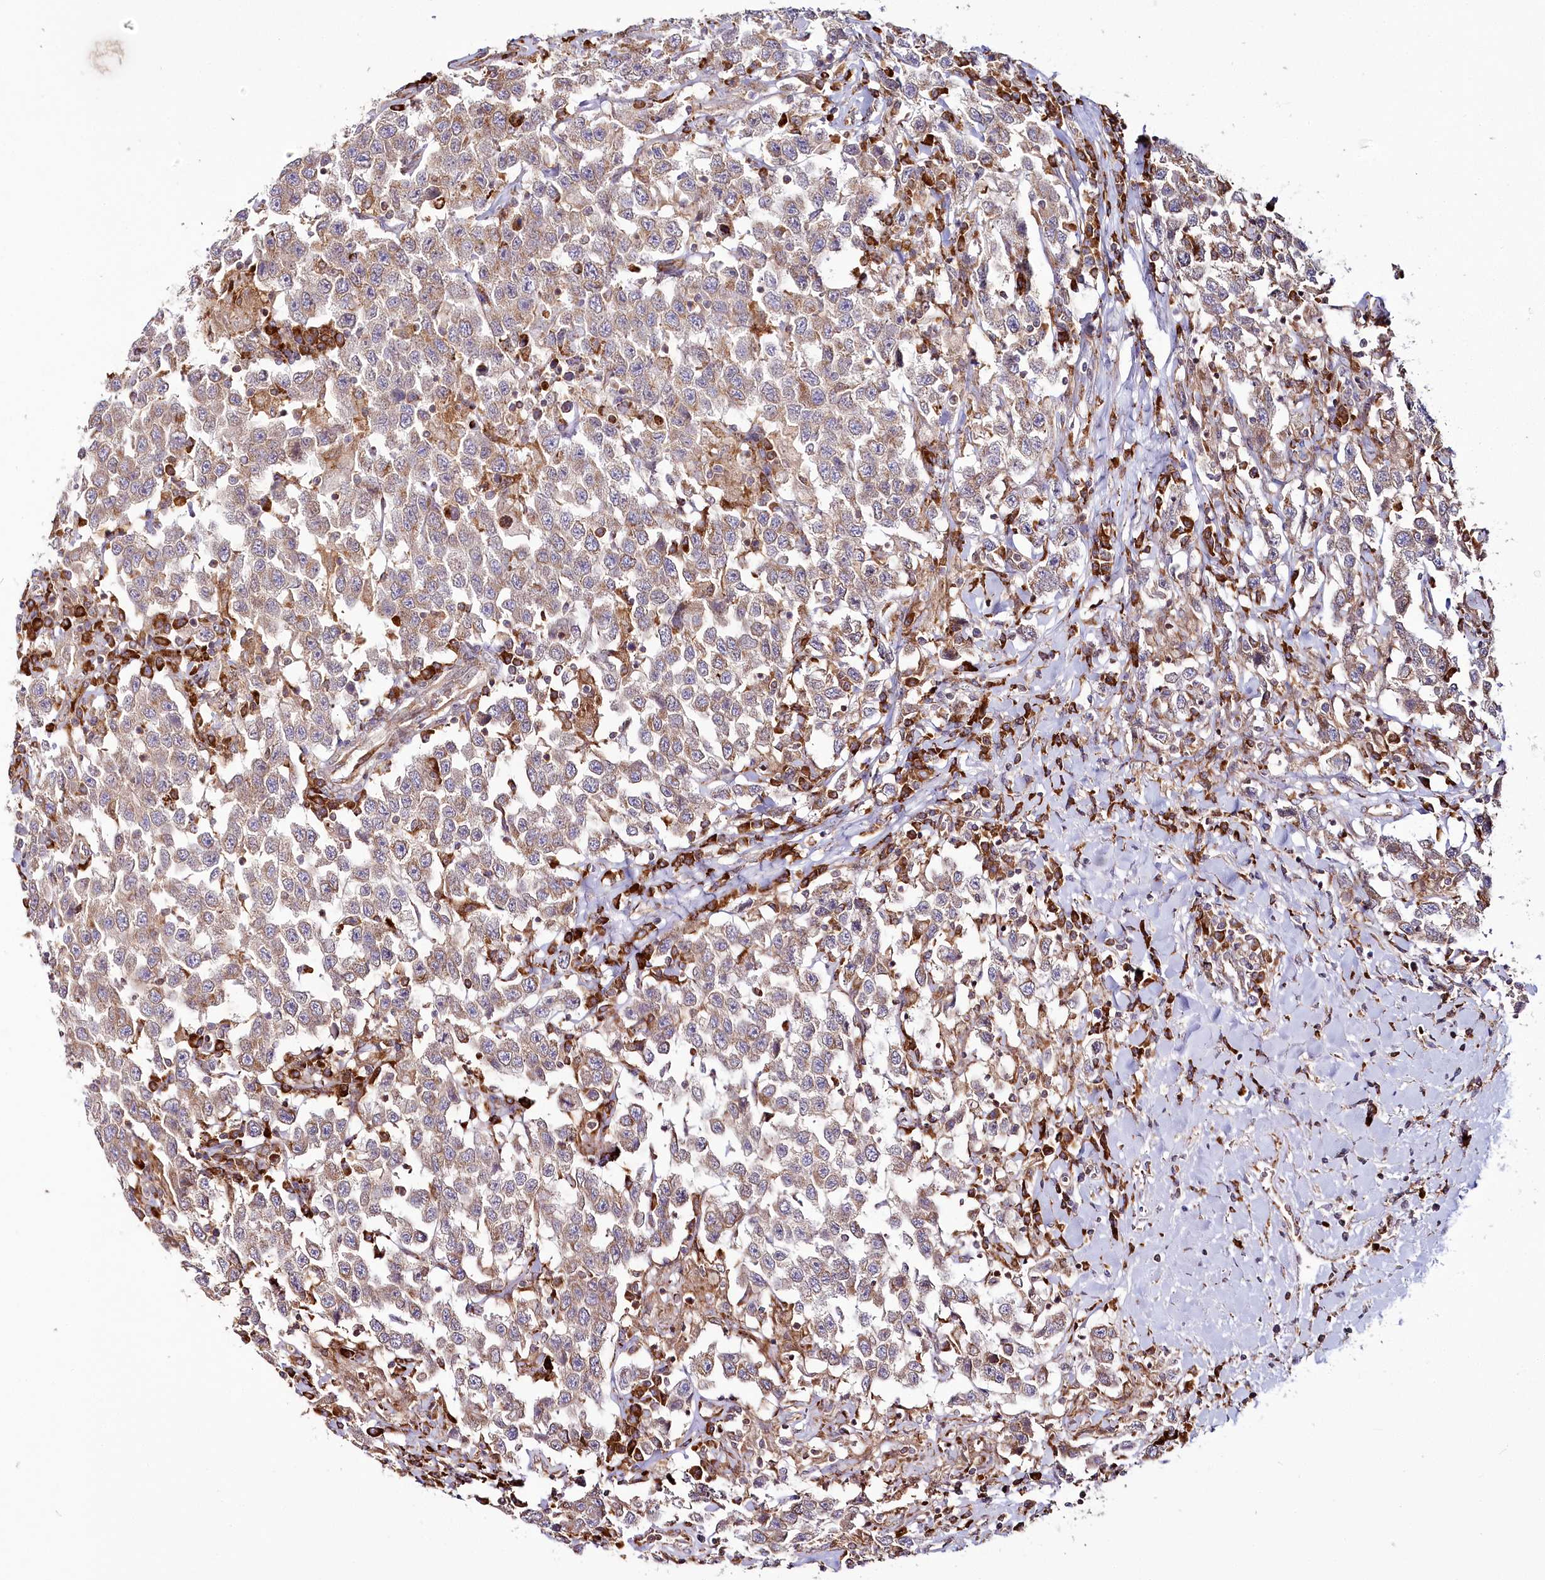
{"staining": {"intensity": "moderate", "quantity": ">75%", "location": "cytoplasmic/membranous"}, "tissue": "testis cancer", "cell_type": "Tumor cells", "image_type": "cancer", "snomed": [{"axis": "morphology", "description": "Seminoma, NOS"}, {"axis": "topography", "description": "Testis"}], "caption": "Protein expression analysis of testis cancer reveals moderate cytoplasmic/membranous positivity in approximately >75% of tumor cells. The staining was performed using DAB (3,3'-diaminobenzidine) to visualize the protein expression in brown, while the nuclei were stained in blue with hematoxylin (Magnification: 20x).", "gene": "POGLUT1", "patient": {"sex": "male", "age": 41}}